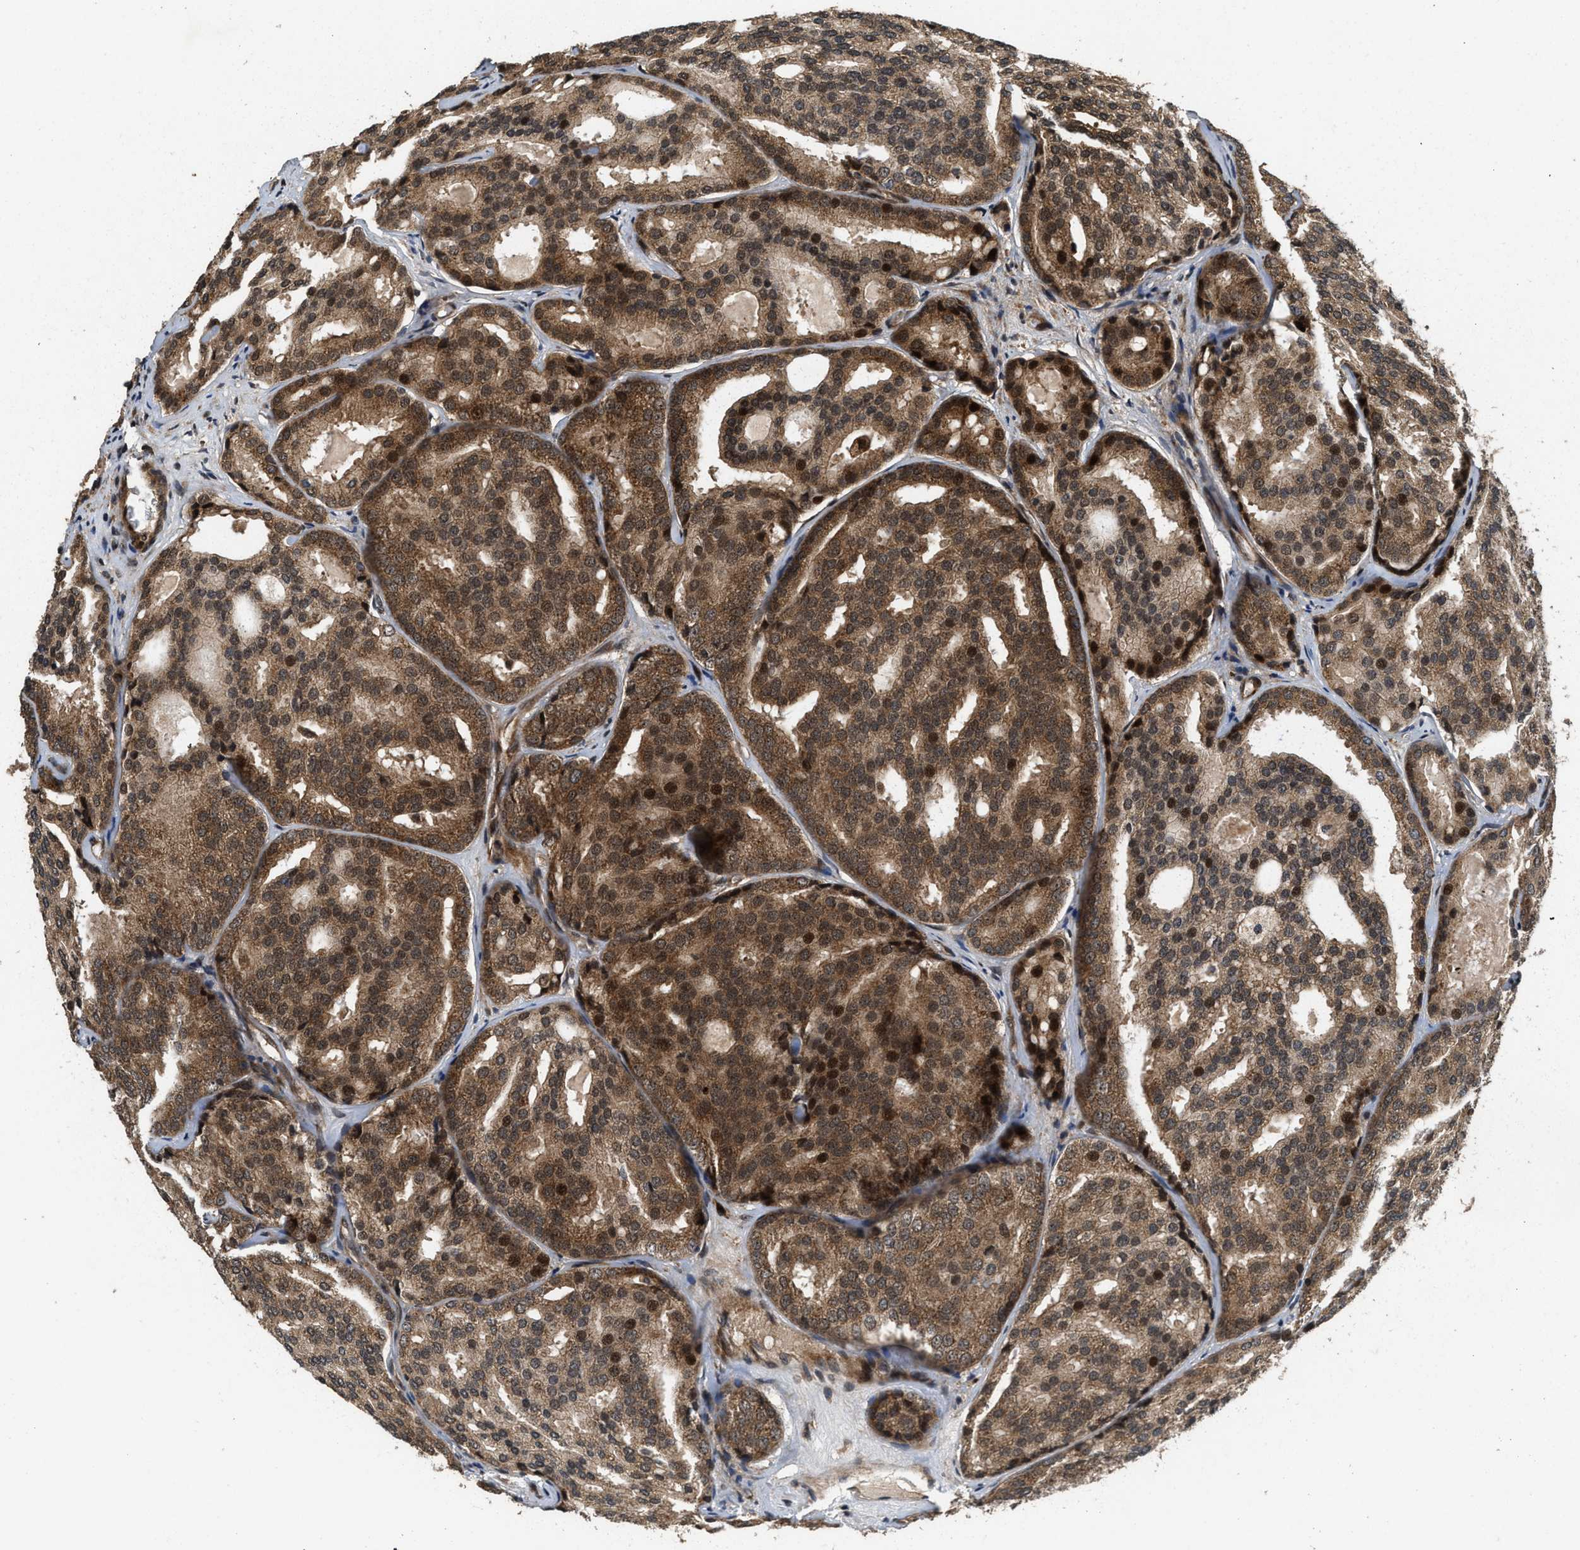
{"staining": {"intensity": "moderate", "quantity": ">75%", "location": "cytoplasmic/membranous,nuclear"}, "tissue": "prostate cancer", "cell_type": "Tumor cells", "image_type": "cancer", "snomed": [{"axis": "morphology", "description": "Adenocarcinoma, High grade"}, {"axis": "topography", "description": "Prostate"}], "caption": "Adenocarcinoma (high-grade) (prostate) tissue reveals moderate cytoplasmic/membranous and nuclear positivity in approximately >75% of tumor cells, visualized by immunohistochemistry.", "gene": "ELP2", "patient": {"sex": "male", "age": 64}}